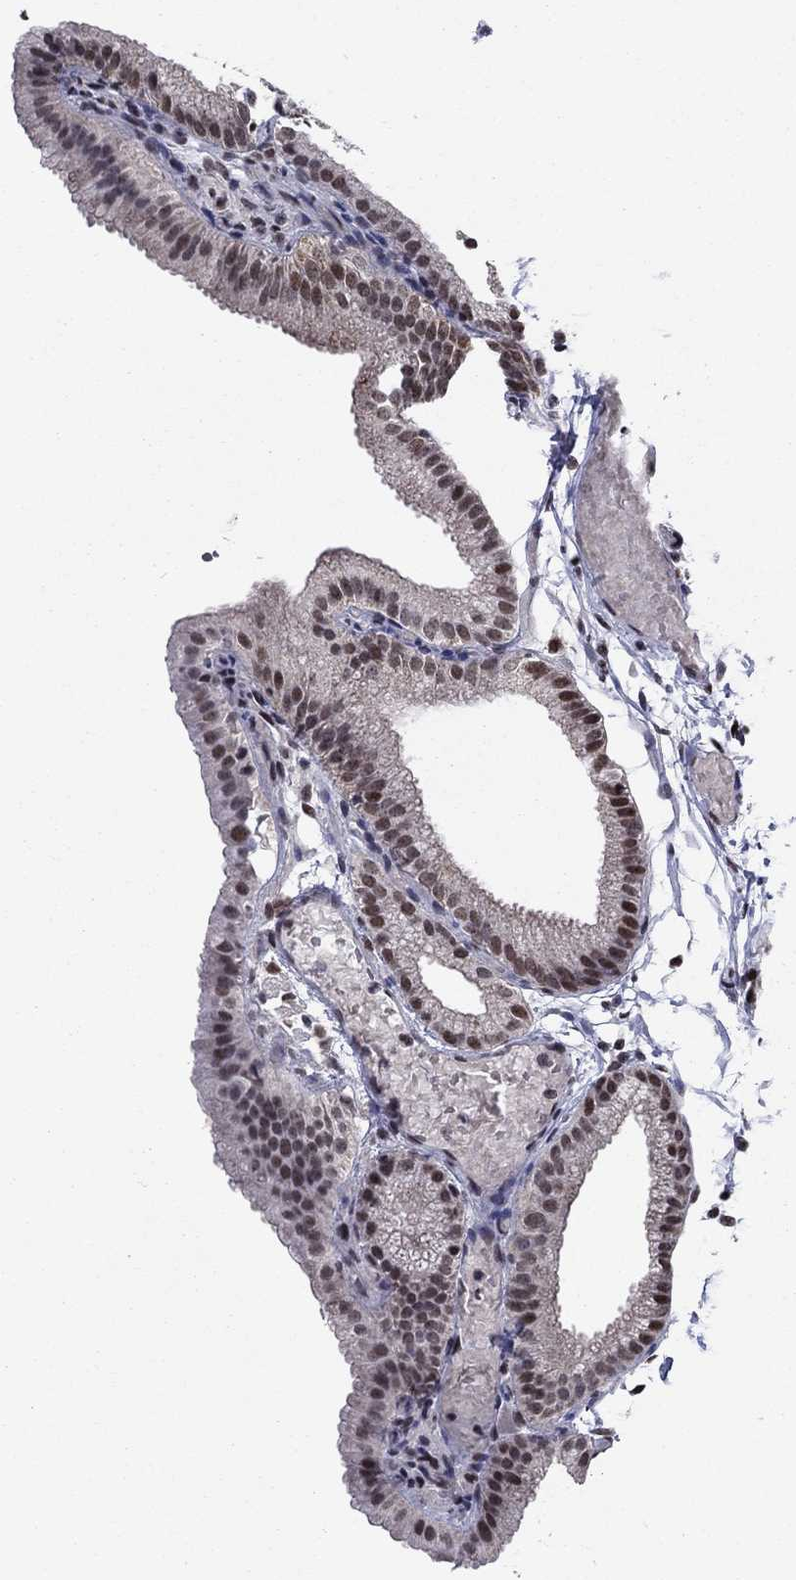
{"staining": {"intensity": "moderate", "quantity": "25%-75%", "location": "nuclear"}, "tissue": "gallbladder", "cell_type": "Glandular cells", "image_type": "normal", "snomed": [{"axis": "morphology", "description": "Normal tissue, NOS"}, {"axis": "topography", "description": "Gallbladder"}], "caption": "Protein staining shows moderate nuclear positivity in approximately 25%-75% of glandular cells in unremarkable gallbladder.", "gene": "N4BP2", "patient": {"sex": "female", "age": 45}}